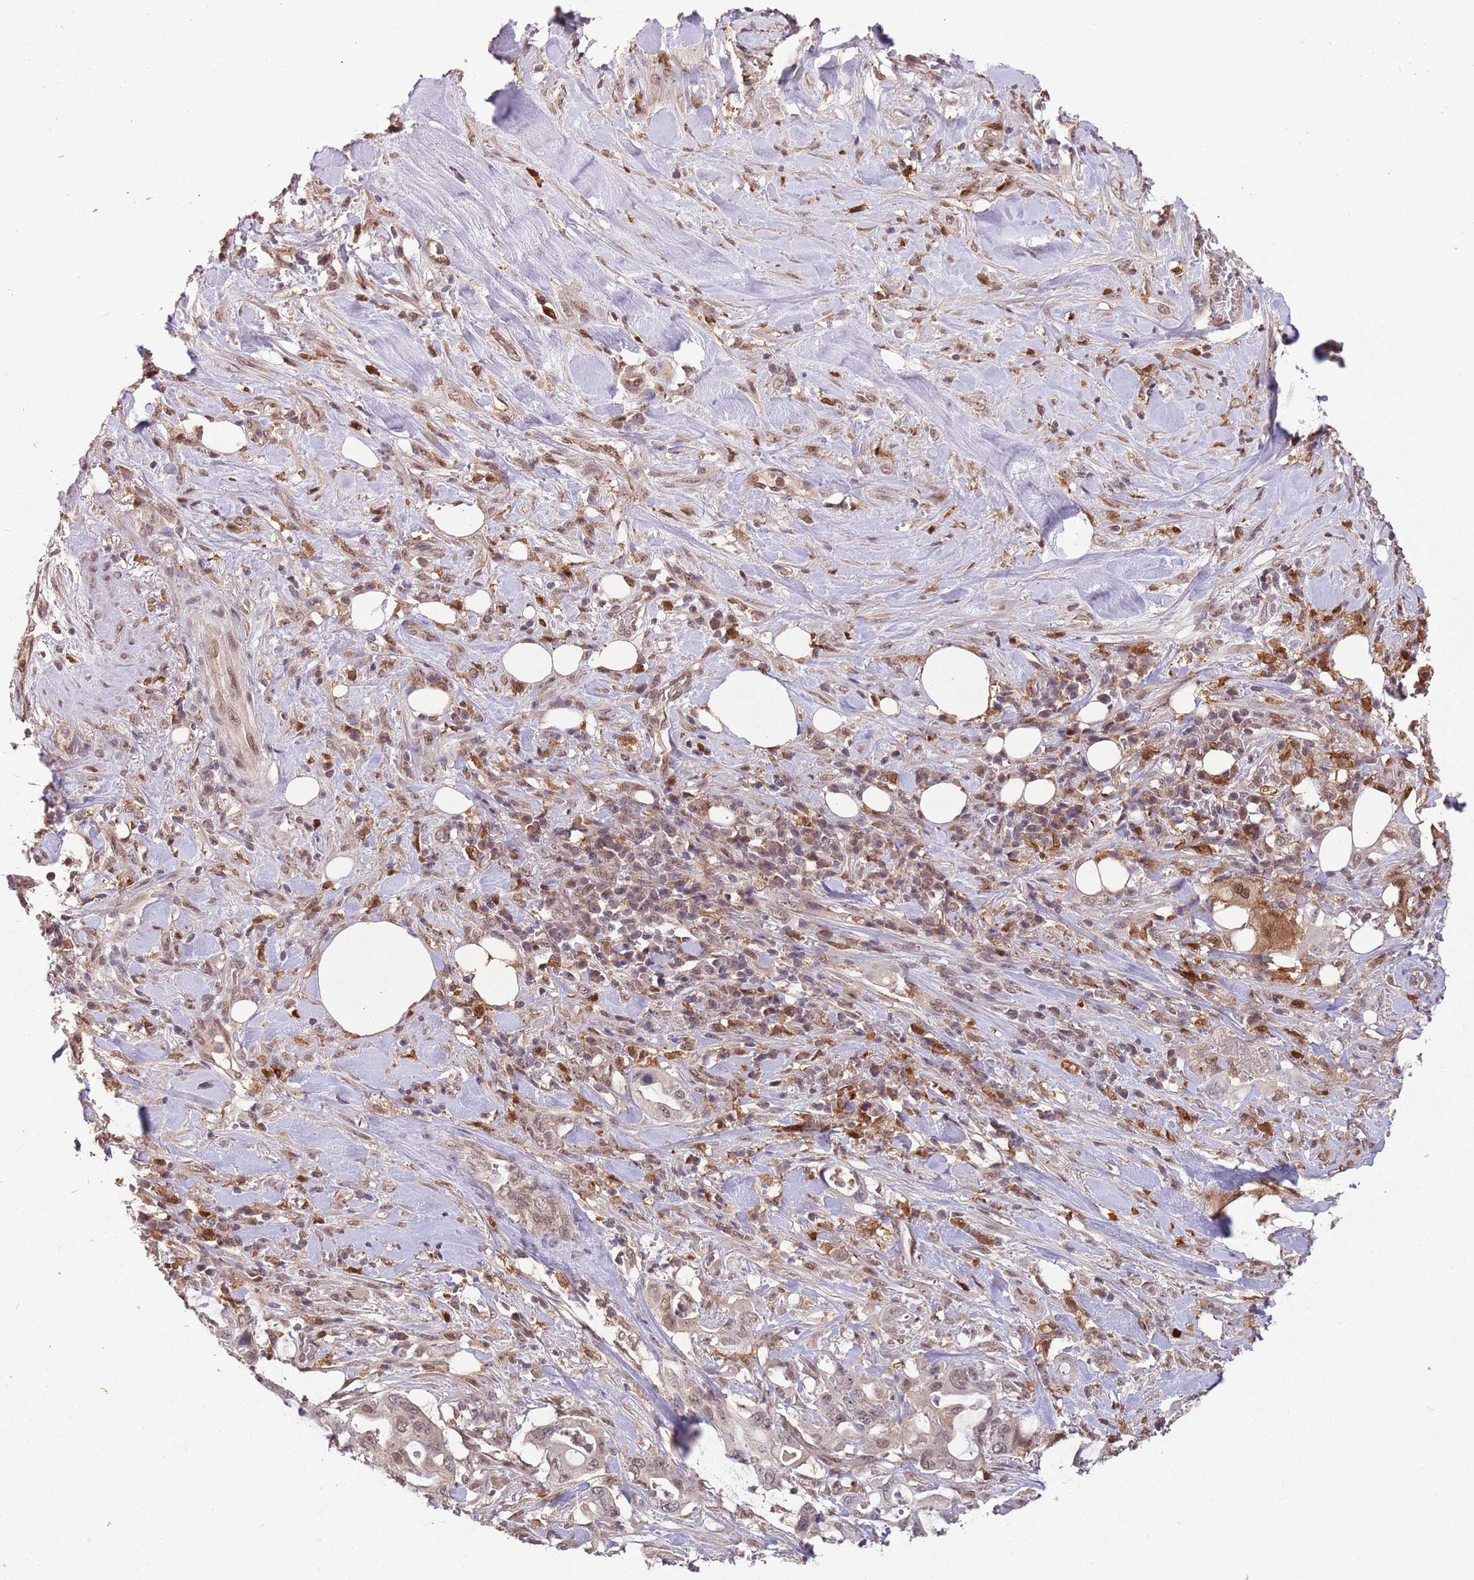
{"staining": {"intensity": "weak", "quantity": "25%-75%", "location": "nuclear"}, "tissue": "pancreatic cancer", "cell_type": "Tumor cells", "image_type": "cancer", "snomed": [{"axis": "morphology", "description": "Adenocarcinoma, NOS"}, {"axis": "topography", "description": "Pancreas"}], "caption": "This is a photomicrograph of immunohistochemistry staining of pancreatic cancer (adenocarcinoma), which shows weak positivity in the nuclear of tumor cells.", "gene": "ZNF639", "patient": {"sex": "female", "age": 61}}